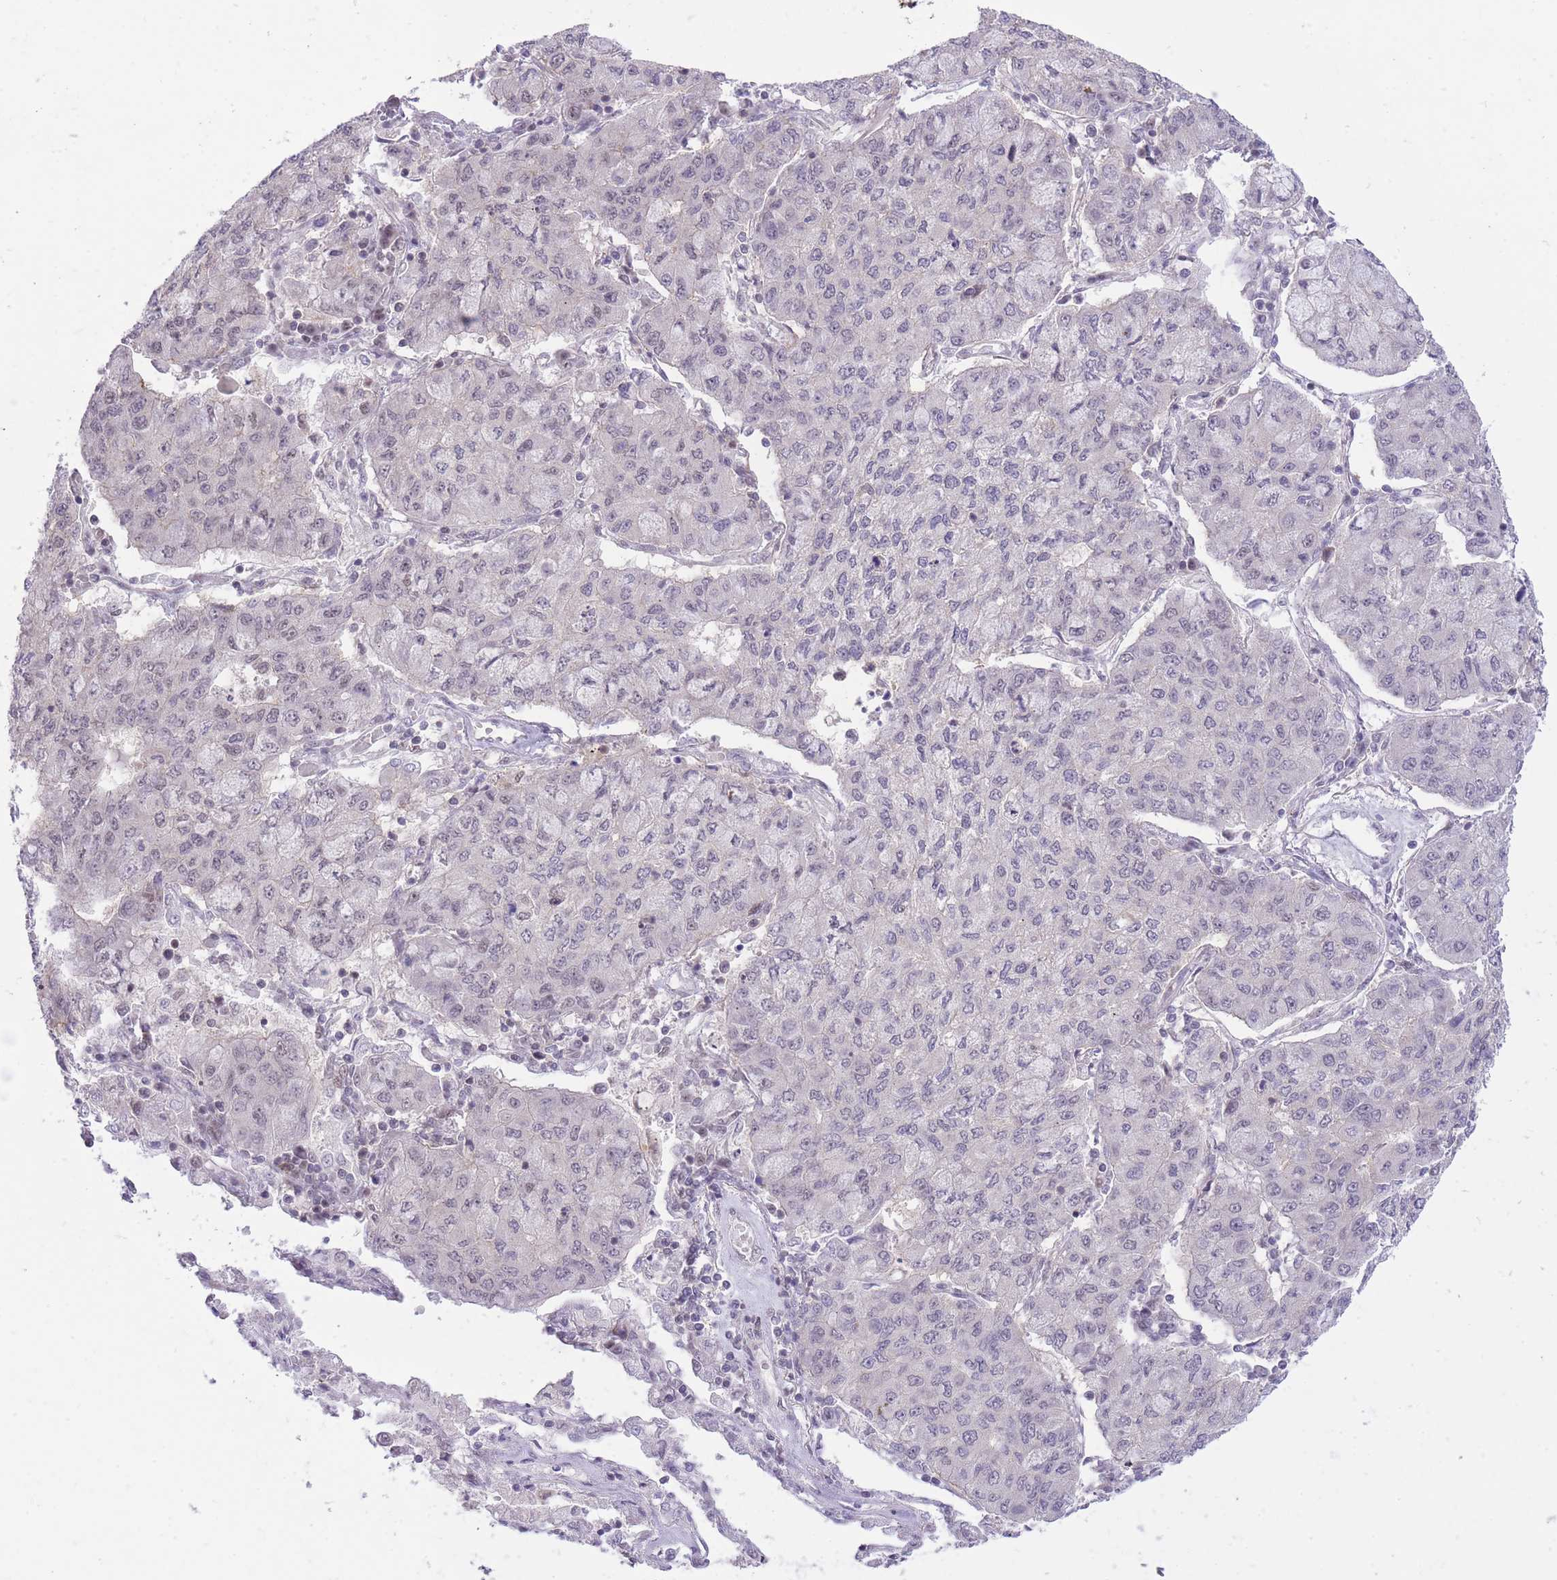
{"staining": {"intensity": "negative", "quantity": "none", "location": "none"}, "tissue": "lung cancer", "cell_type": "Tumor cells", "image_type": "cancer", "snomed": [{"axis": "morphology", "description": "Squamous cell carcinoma, NOS"}, {"axis": "topography", "description": "Lung"}], "caption": "This is an immunohistochemistry (IHC) image of lung cancer (squamous cell carcinoma). There is no positivity in tumor cells.", "gene": "ELL", "patient": {"sex": "male", "age": 74}}